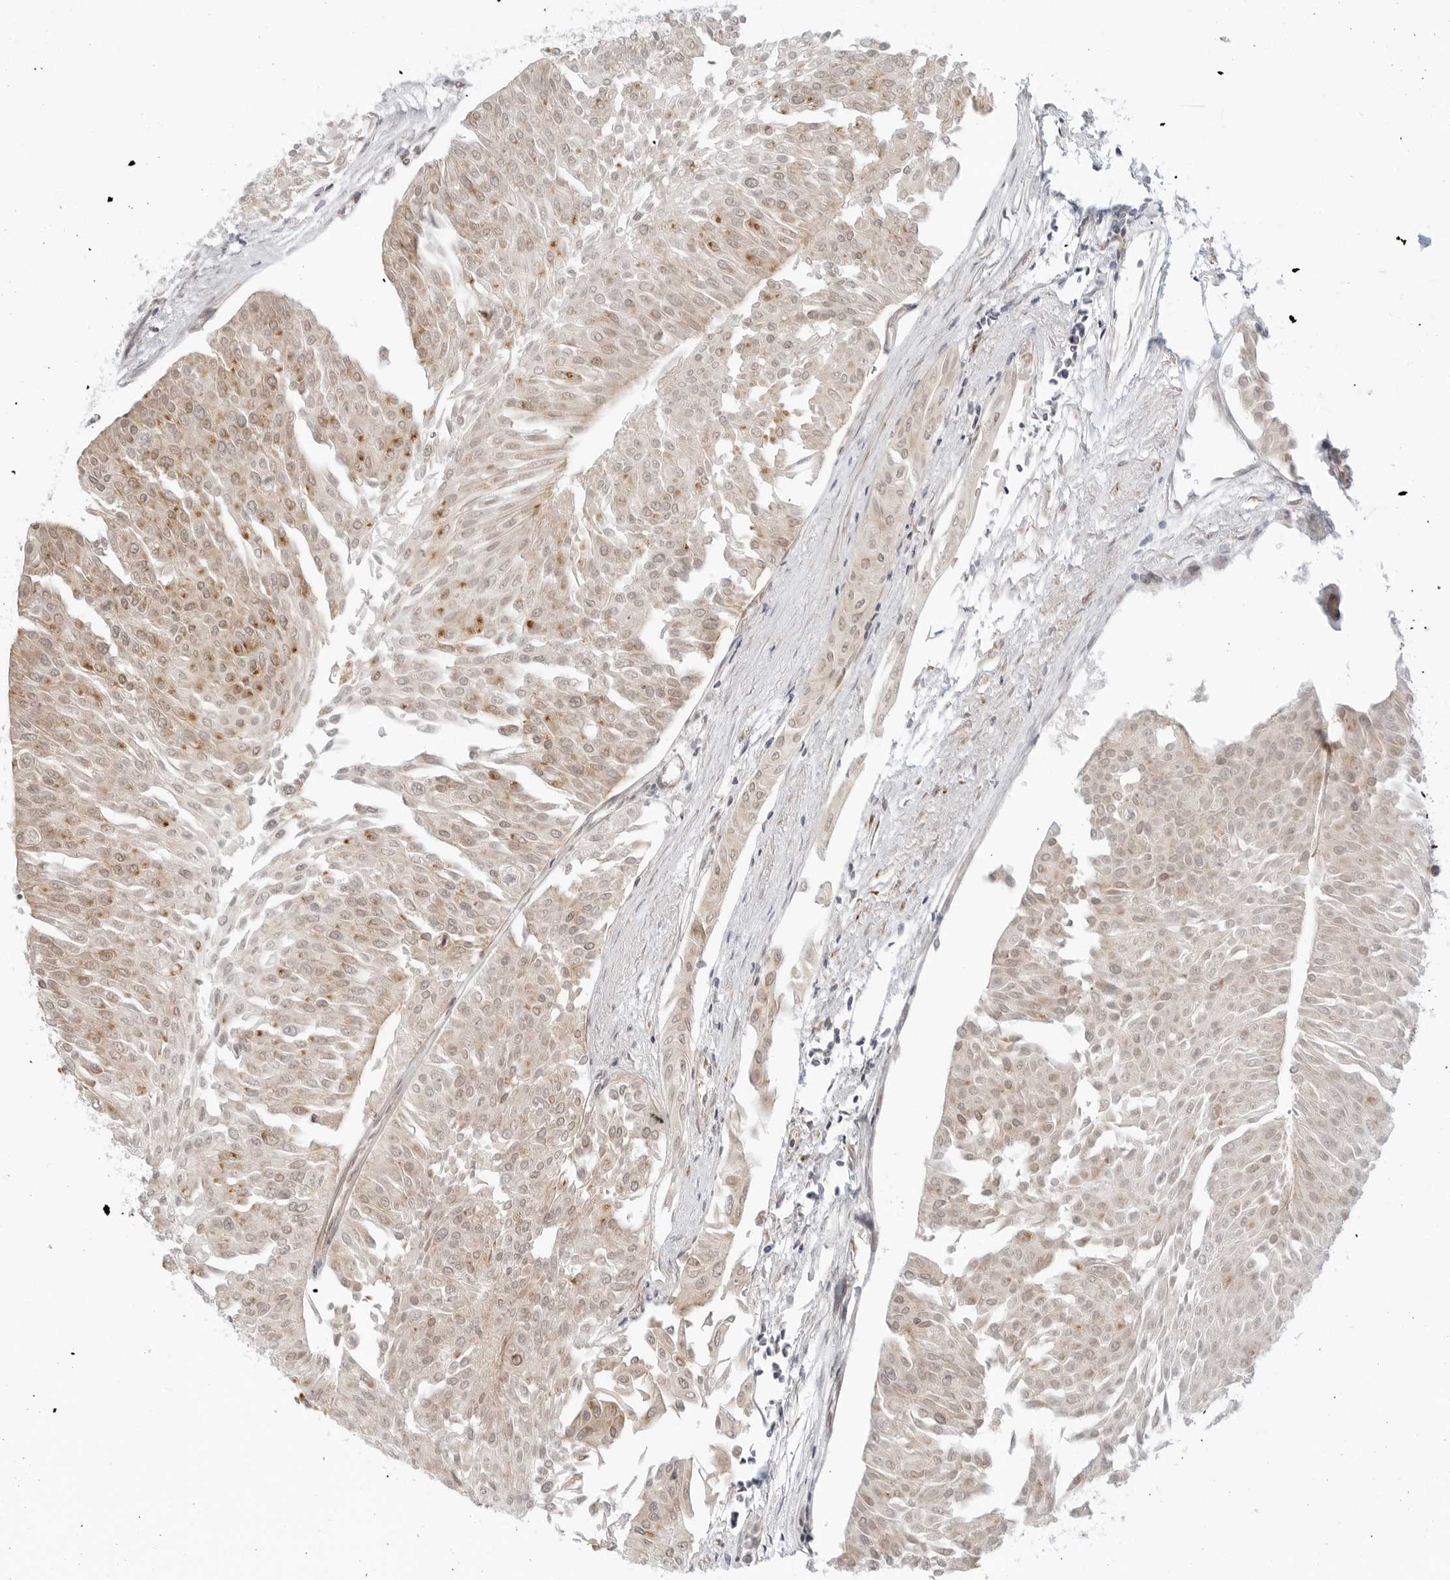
{"staining": {"intensity": "moderate", "quantity": "<25%", "location": "cytoplasmic/membranous"}, "tissue": "urothelial cancer", "cell_type": "Tumor cells", "image_type": "cancer", "snomed": [{"axis": "morphology", "description": "Urothelial carcinoma, Low grade"}, {"axis": "topography", "description": "Urinary bladder"}], "caption": "Urothelial cancer stained with a protein marker shows moderate staining in tumor cells.", "gene": "POLR3GL", "patient": {"sex": "male", "age": 67}}